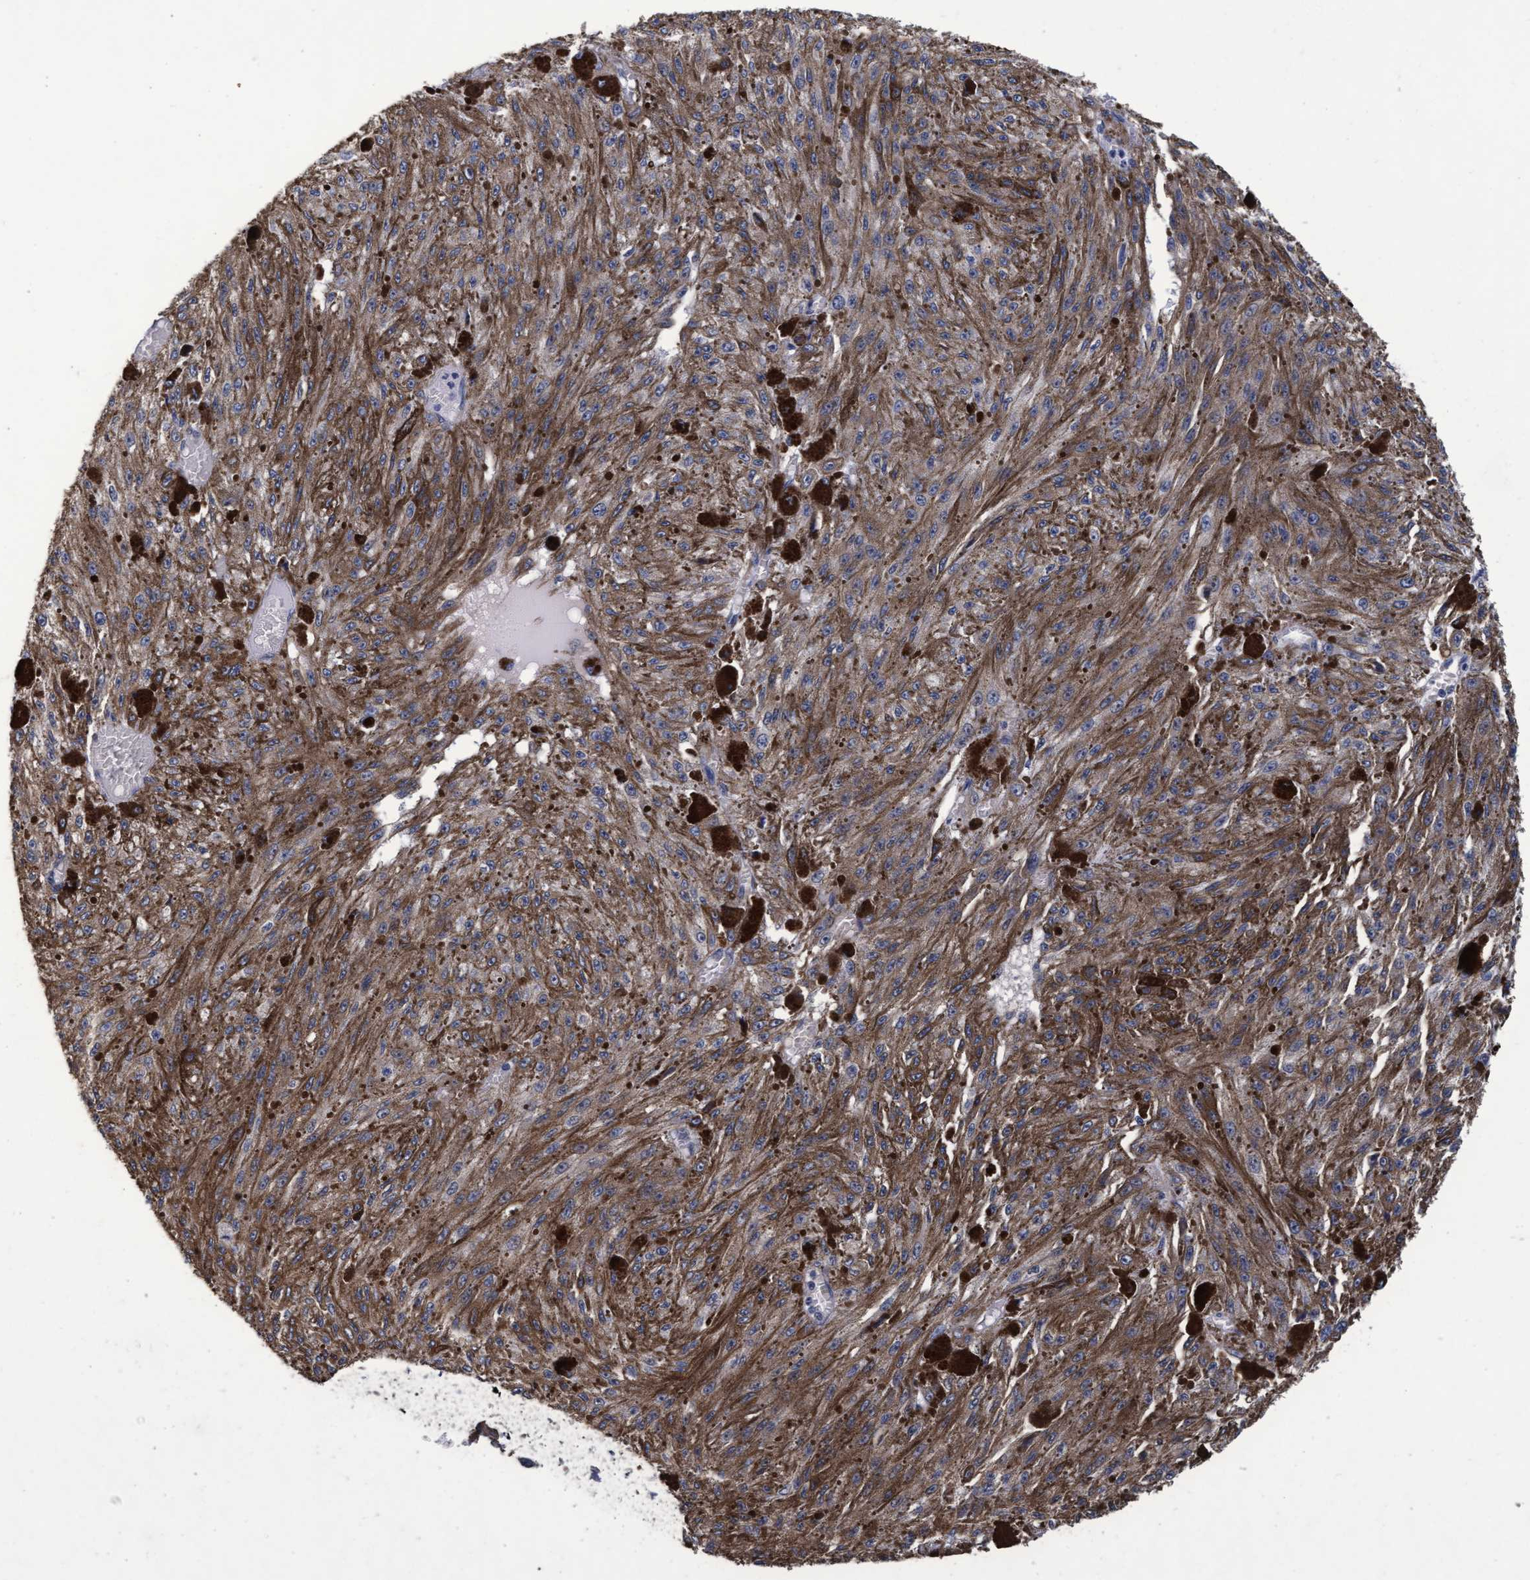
{"staining": {"intensity": "moderate", "quantity": ">75%", "location": "cytoplasmic/membranous"}, "tissue": "melanoma", "cell_type": "Tumor cells", "image_type": "cancer", "snomed": [{"axis": "morphology", "description": "Malignant melanoma, NOS"}, {"axis": "topography", "description": "Other"}], "caption": "A medium amount of moderate cytoplasmic/membranous staining is seen in about >75% of tumor cells in malignant melanoma tissue. (DAB = brown stain, brightfield microscopy at high magnification).", "gene": "CPQ", "patient": {"sex": "male", "age": 79}}